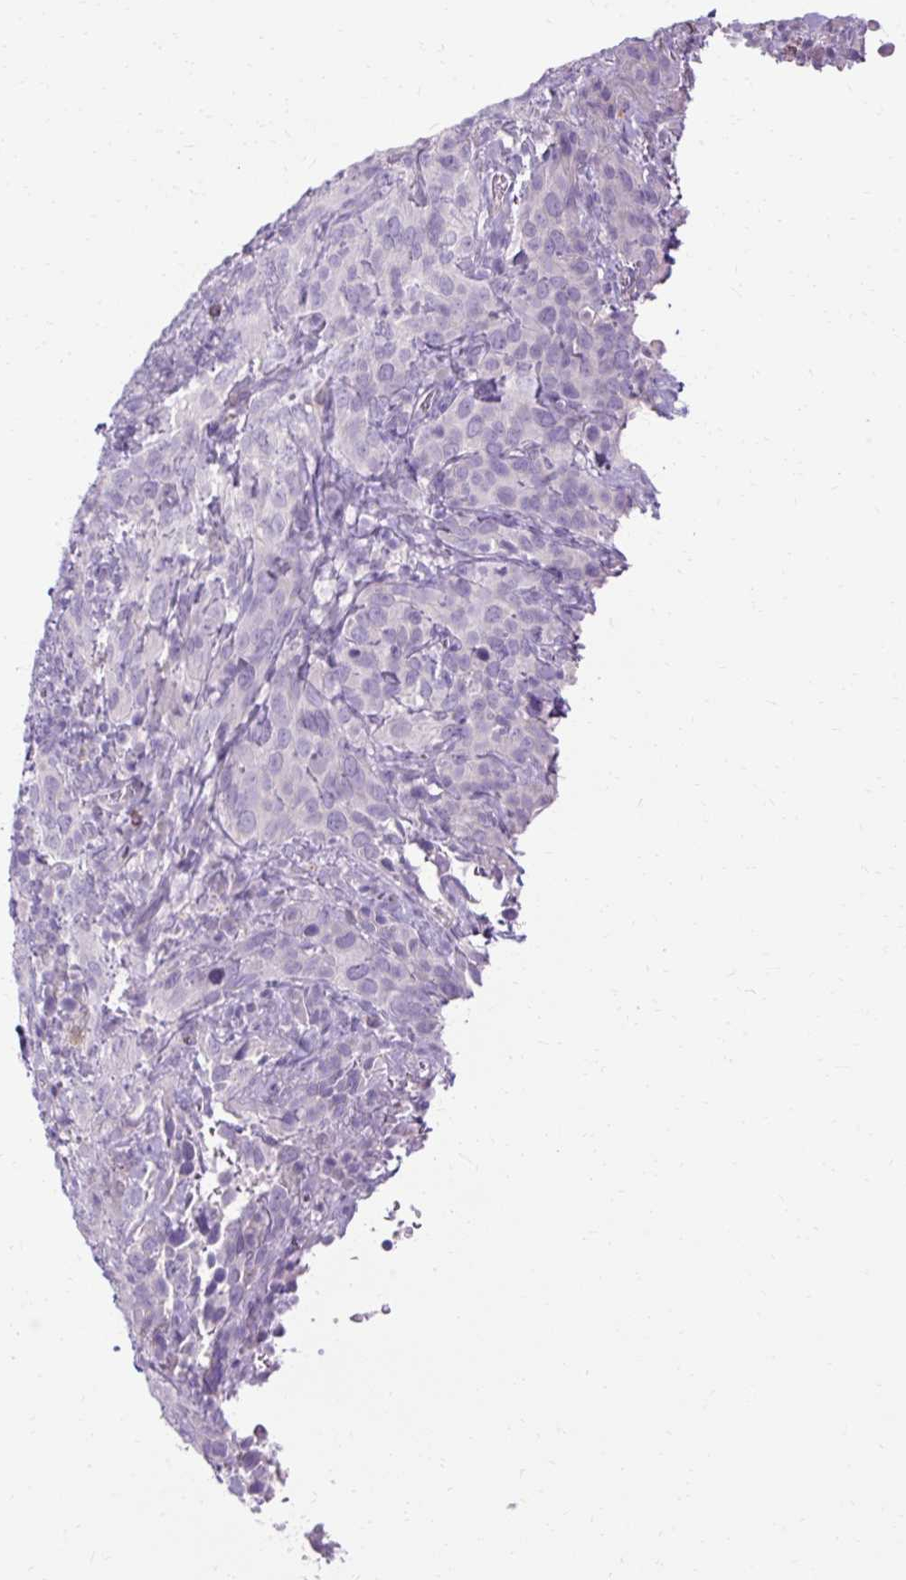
{"staining": {"intensity": "negative", "quantity": "none", "location": "none"}, "tissue": "cervical cancer", "cell_type": "Tumor cells", "image_type": "cancer", "snomed": [{"axis": "morphology", "description": "Squamous cell carcinoma, NOS"}, {"axis": "topography", "description": "Cervix"}], "caption": "DAB (3,3'-diaminobenzidine) immunohistochemical staining of human cervical cancer (squamous cell carcinoma) reveals no significant expression in tumor cells.", "gene": "HSD11B1", "patient": {"sex": "female", "age": 51}}